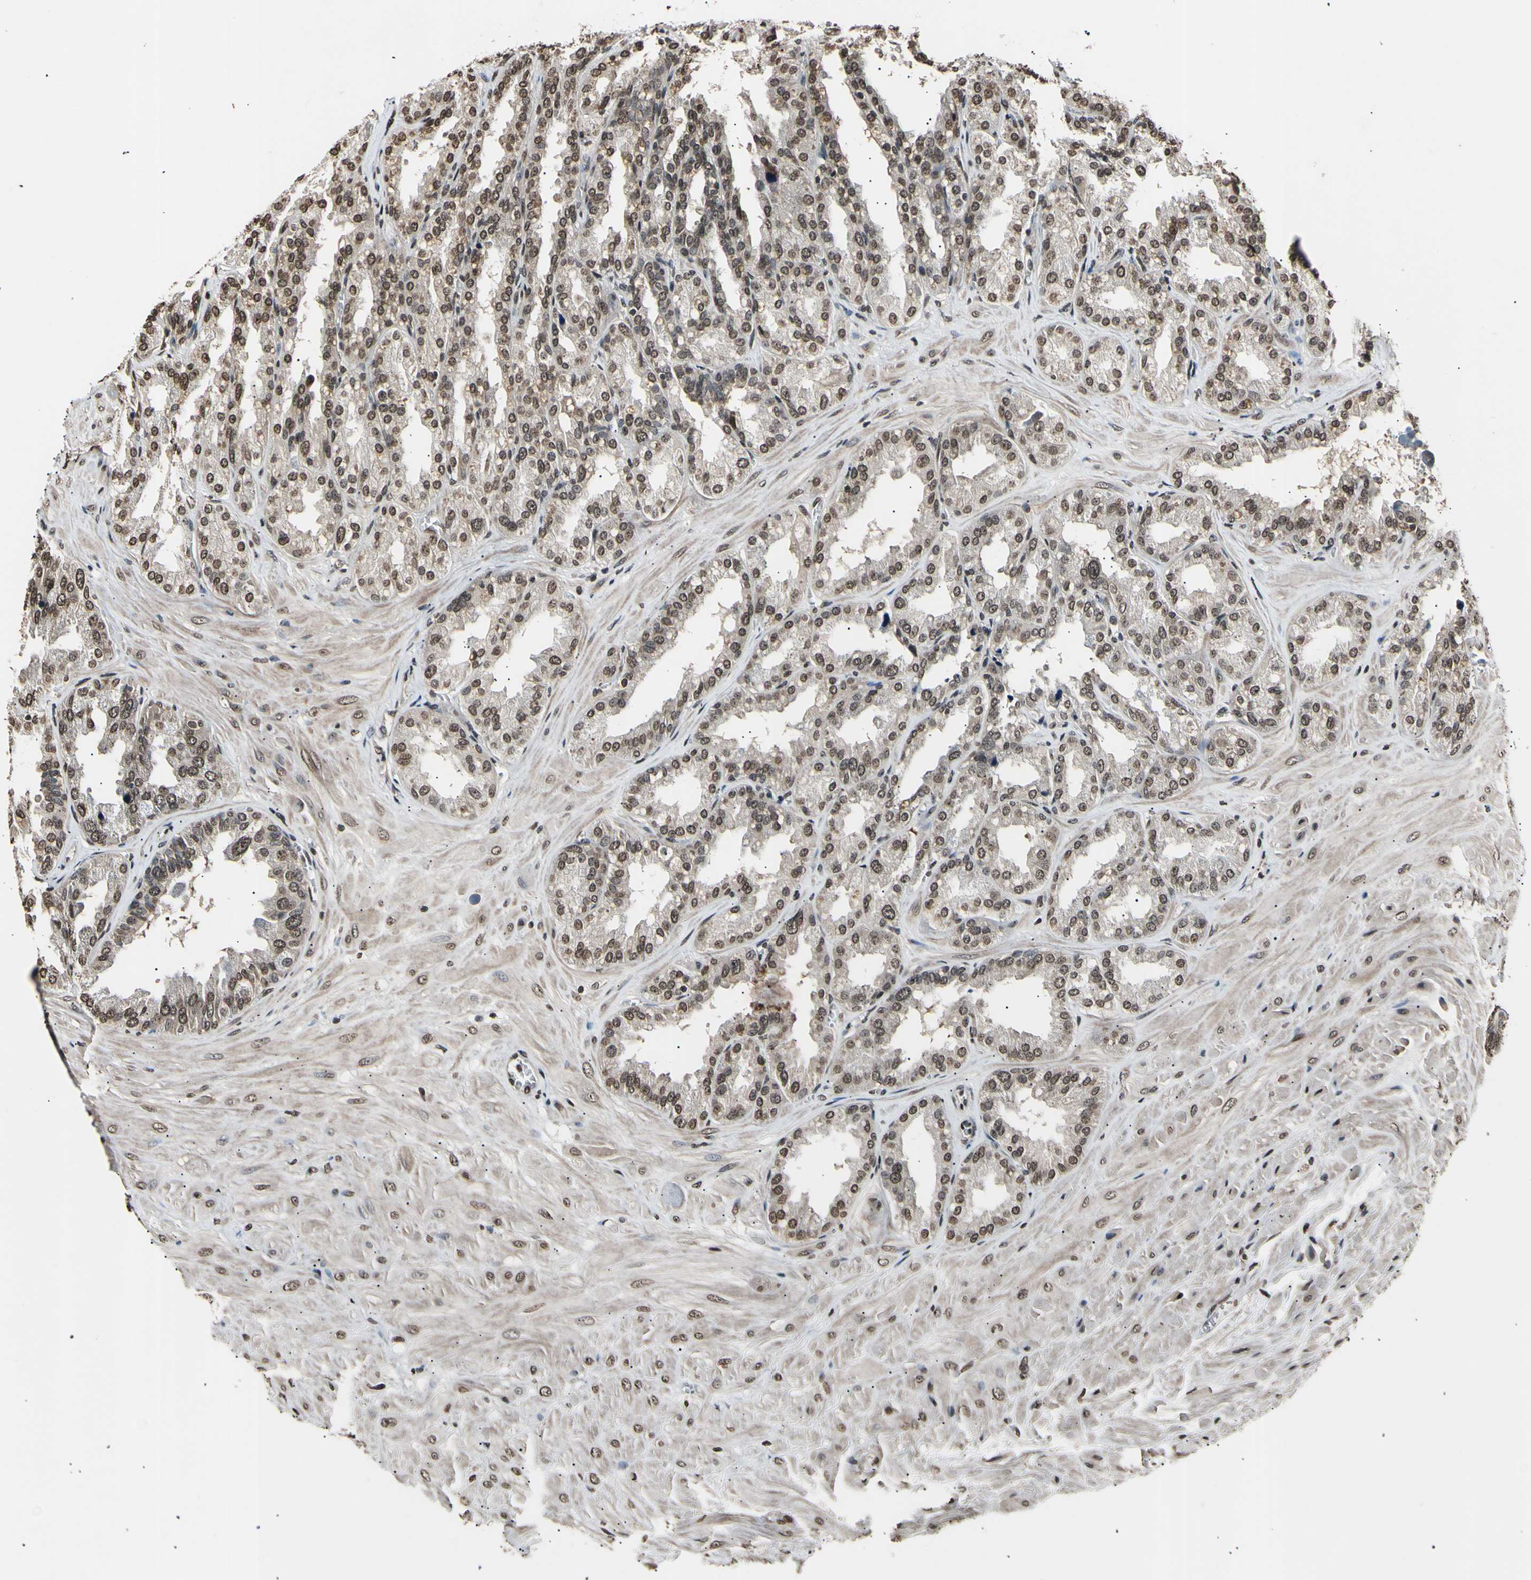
{"staining": {"intensity": "moderate", "quantity": ">75%", "location": "cytoplasmic/membranous,nuclear"}, "tissue": "seminal vesicle", "cell_type": "Glandular cells", "image_type": "normal", "snomed": [{"axis": "morphology", "description": "Normal tissue, NOS"}, {"axis": "topography", "description": "Prostate"}, {"axis": "topography", "description": "Seminal veicle"}], "caption": "Normal seminal vesicle shows moderate cytoplasmic/membranous,nuclear expression in approximately >75% of glandular cells.", "gene": "ANAPC7", "patient": {"sex": "male", "age": 51}}